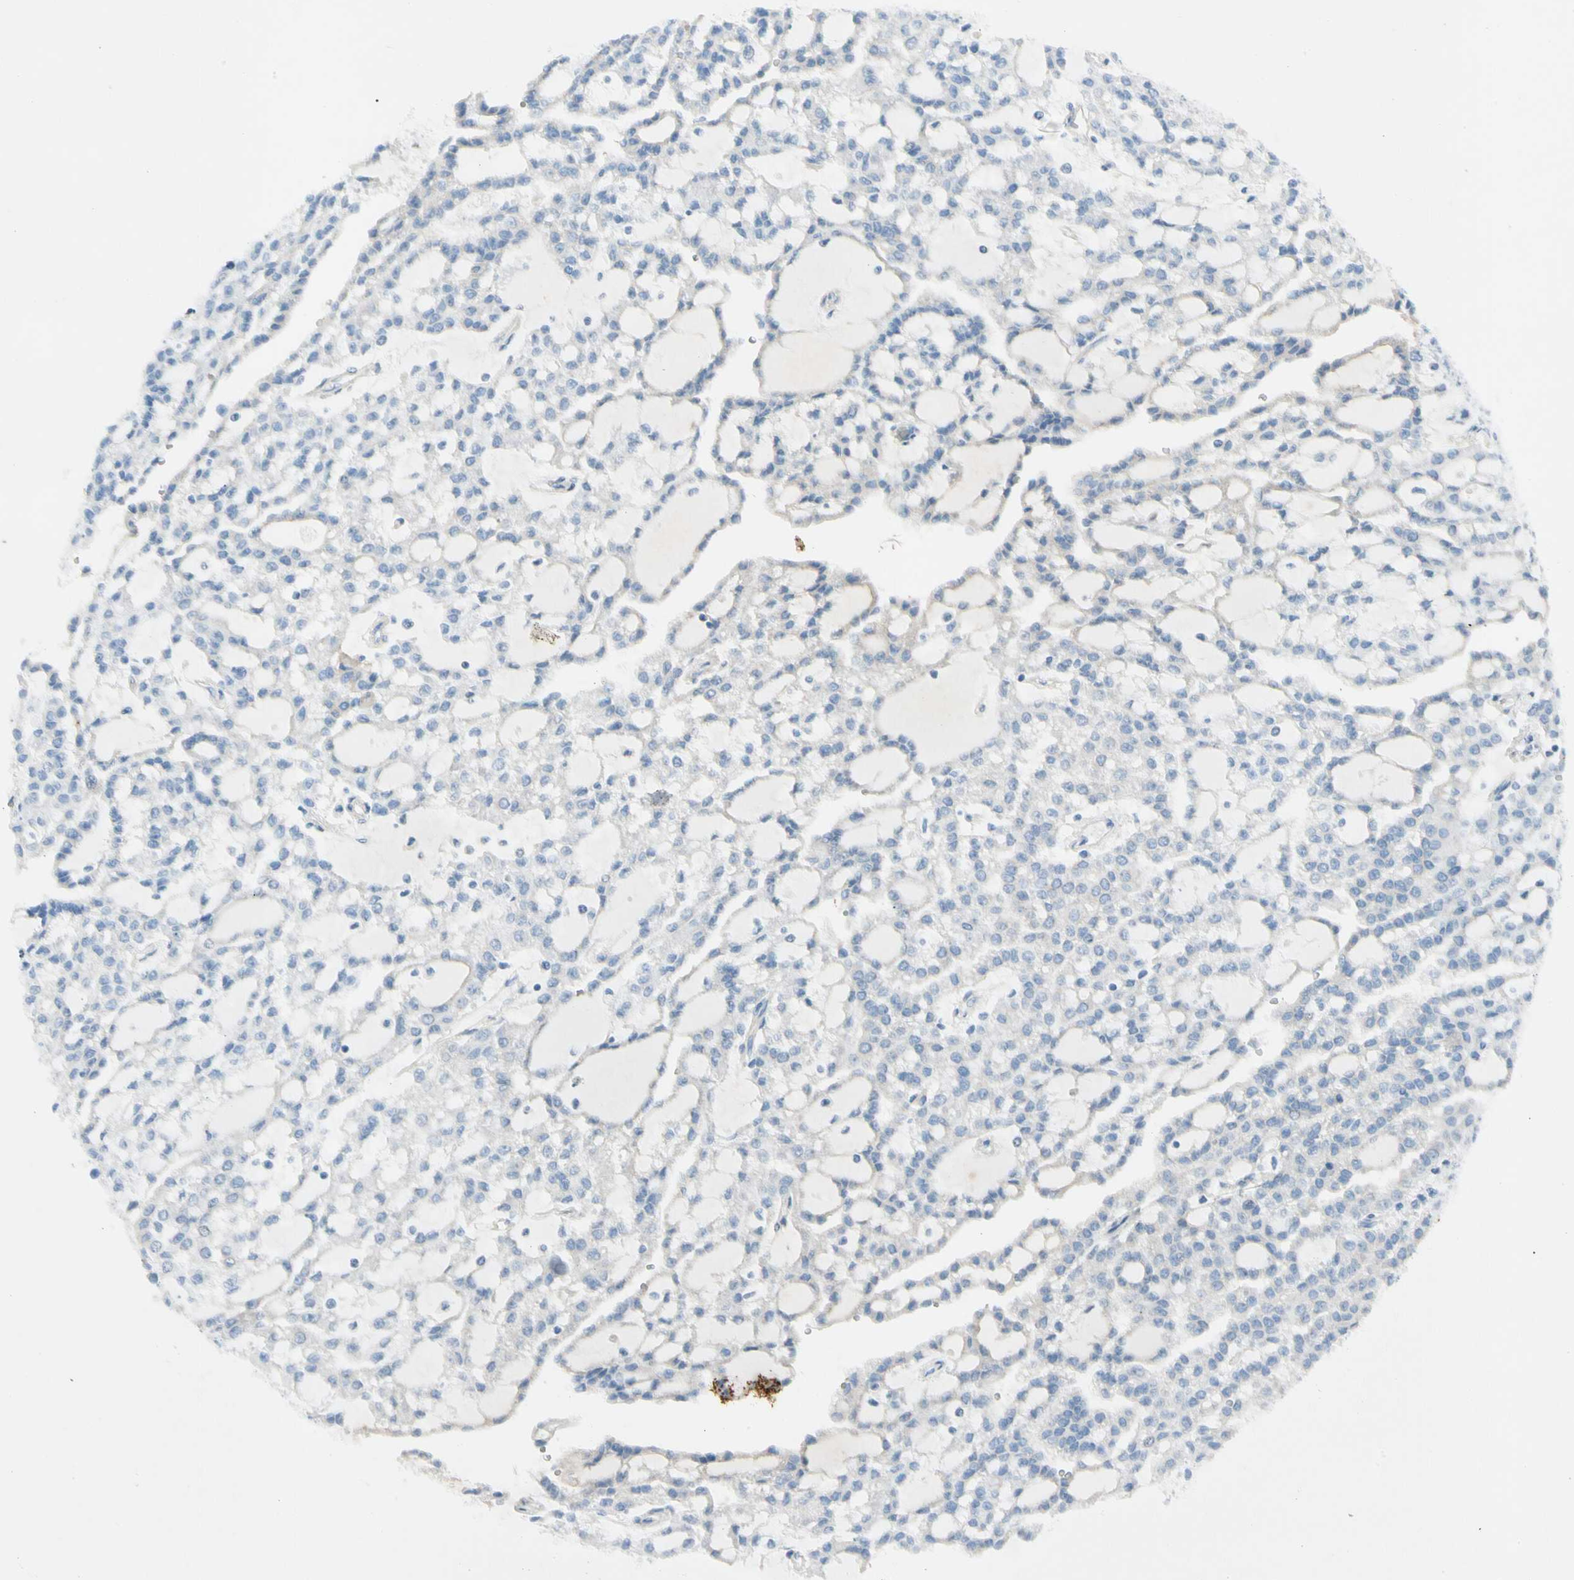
{"staining": {"intensity": "negative", "quantity": "none", "location": "none"}, "tissue": "renal cancer", "cell_type": "Tumor cells", "image_type": "cancer", "snomed": [{"axis": "morphology", "description": "Adenocarcinoma, NOS"}, {"axis": "topography", "description": "Kidney"}], "caption": "Immunohistochemistry histopathology image of neoplastic tissue: human adenocarcinoma (renal) stained with DAB displays no significant protein expression in tumor cells.", "gene": "CCL4", "patient": {"sex": "male", "age": 63}}